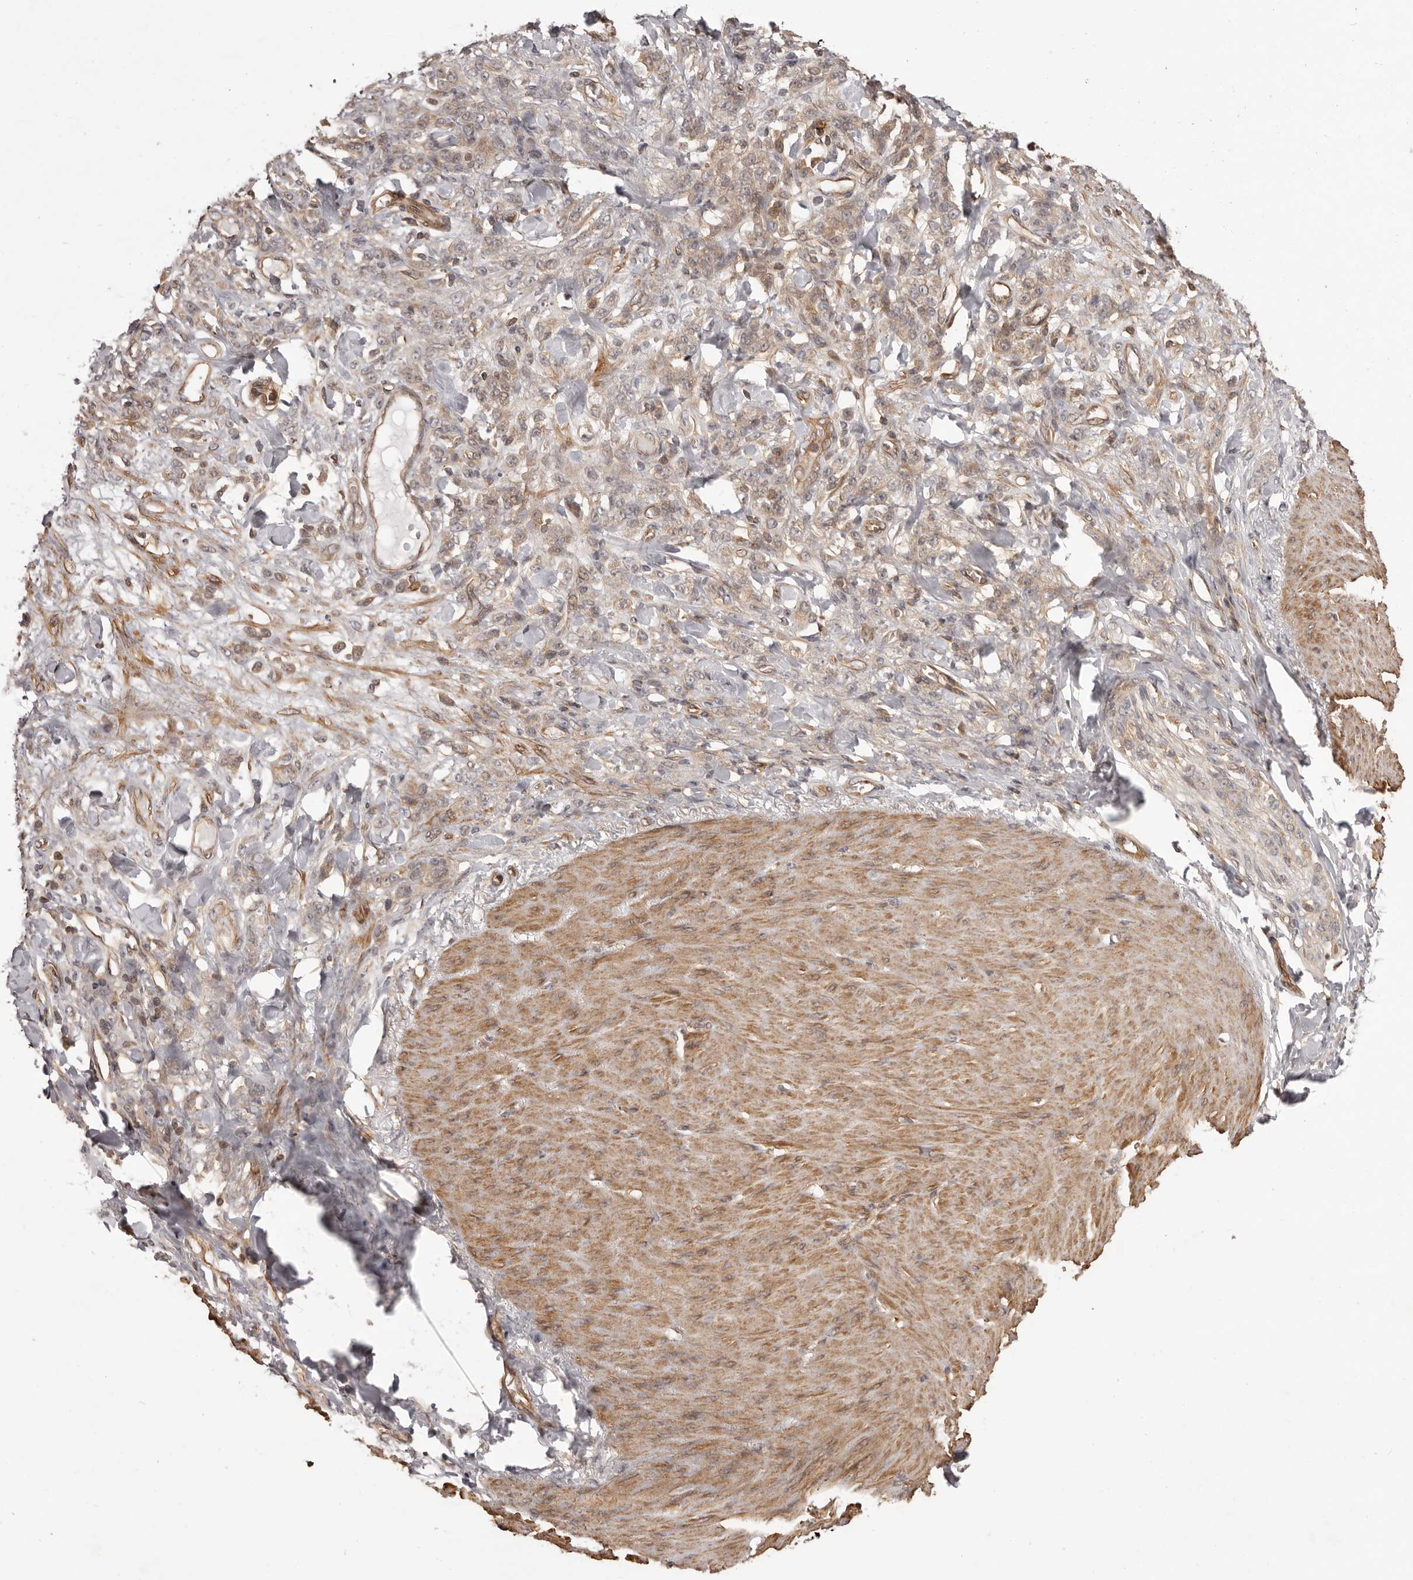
{"staining": {"intensity": "weak", "quantity": "25%-75%", "location": "cytoplasmic/membranous"}, "tissue": "stomach cancer", "cell_type": "Tumor cells", "image_type": "cancer", "snomed": [{"axis": "morphology", "description": "Normal tissue, NOS"}, {"axis": "morphology", "description": "Adenocarcinoma, NOS"}, {"axis": "topography", "description": "Stomach"}], "caption": "Tumor cells show low levels of weak cytoplasmic/membranous staining in approximately 25%-75% of cells in human stomach adenocarcinoma.", "gene": "NFKBIA", "patient": {"sex": "male", "age": 82}}